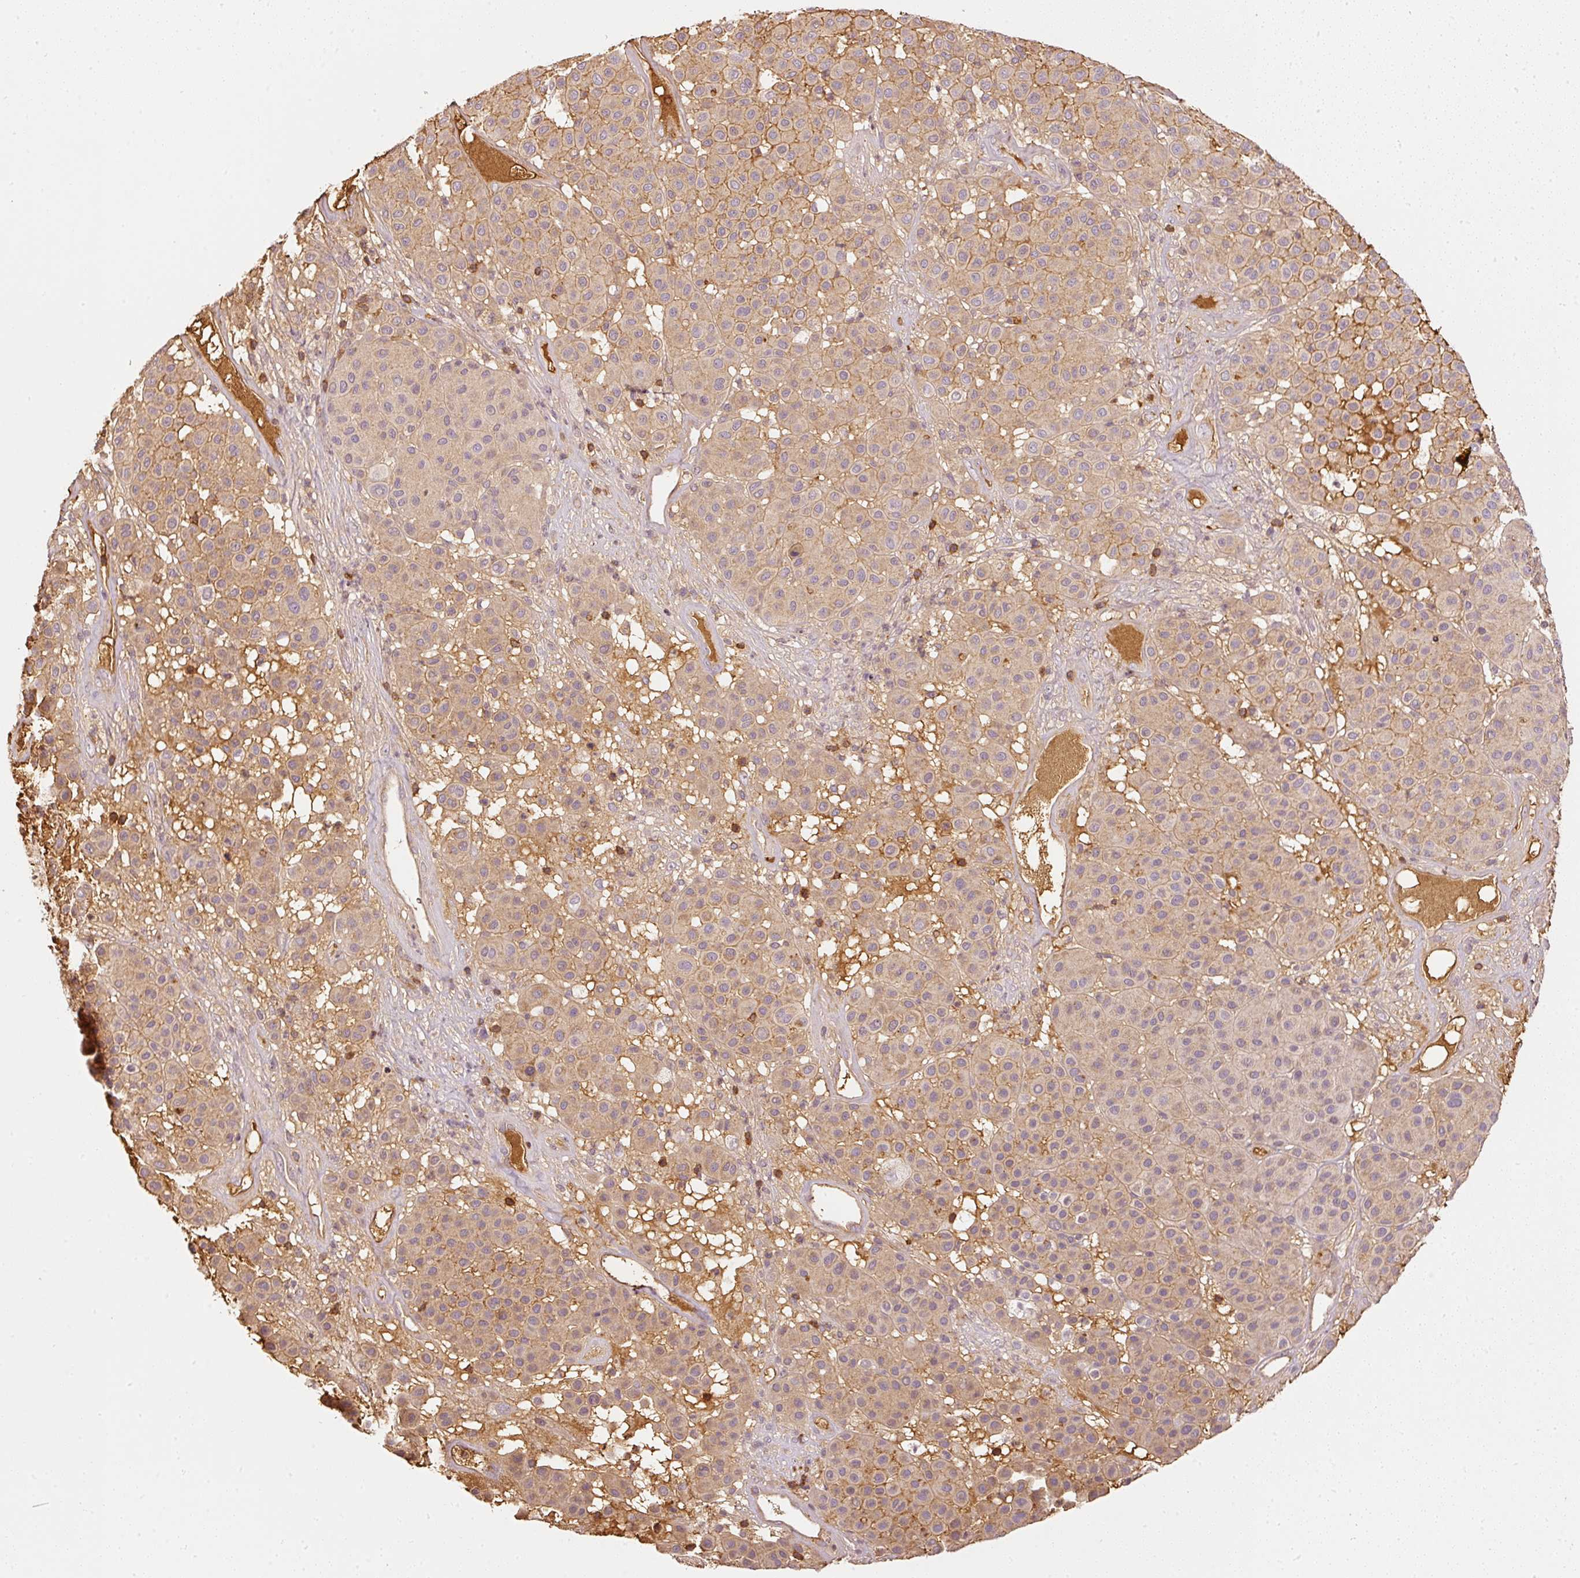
{"staining": {"intensity": "weak", "quantity": ">75%", "location": "cytoplasmic/membranous"}, "tissue": "melanoma", "cell_type": "Tumor cells", "image_type": "cancer", "snomed": [{"axis": "morphology", "description": "Malignant melanoma, Metastatic site"}, {"axis": "topography", "description": "Smooth muscle"}], "caption": "Immunohistochemical staining of malignant melanoma (metastatic site) reveals low levels of weak cytoplasmic/membranous staining in approximately >75% of tumor cells. (DAB (3,3'-diaminobenzidine) = brown stain, brightfield microscopy at high magnification).", "gene": "EVL", "patient": {"sex": "male", "age": 41}}